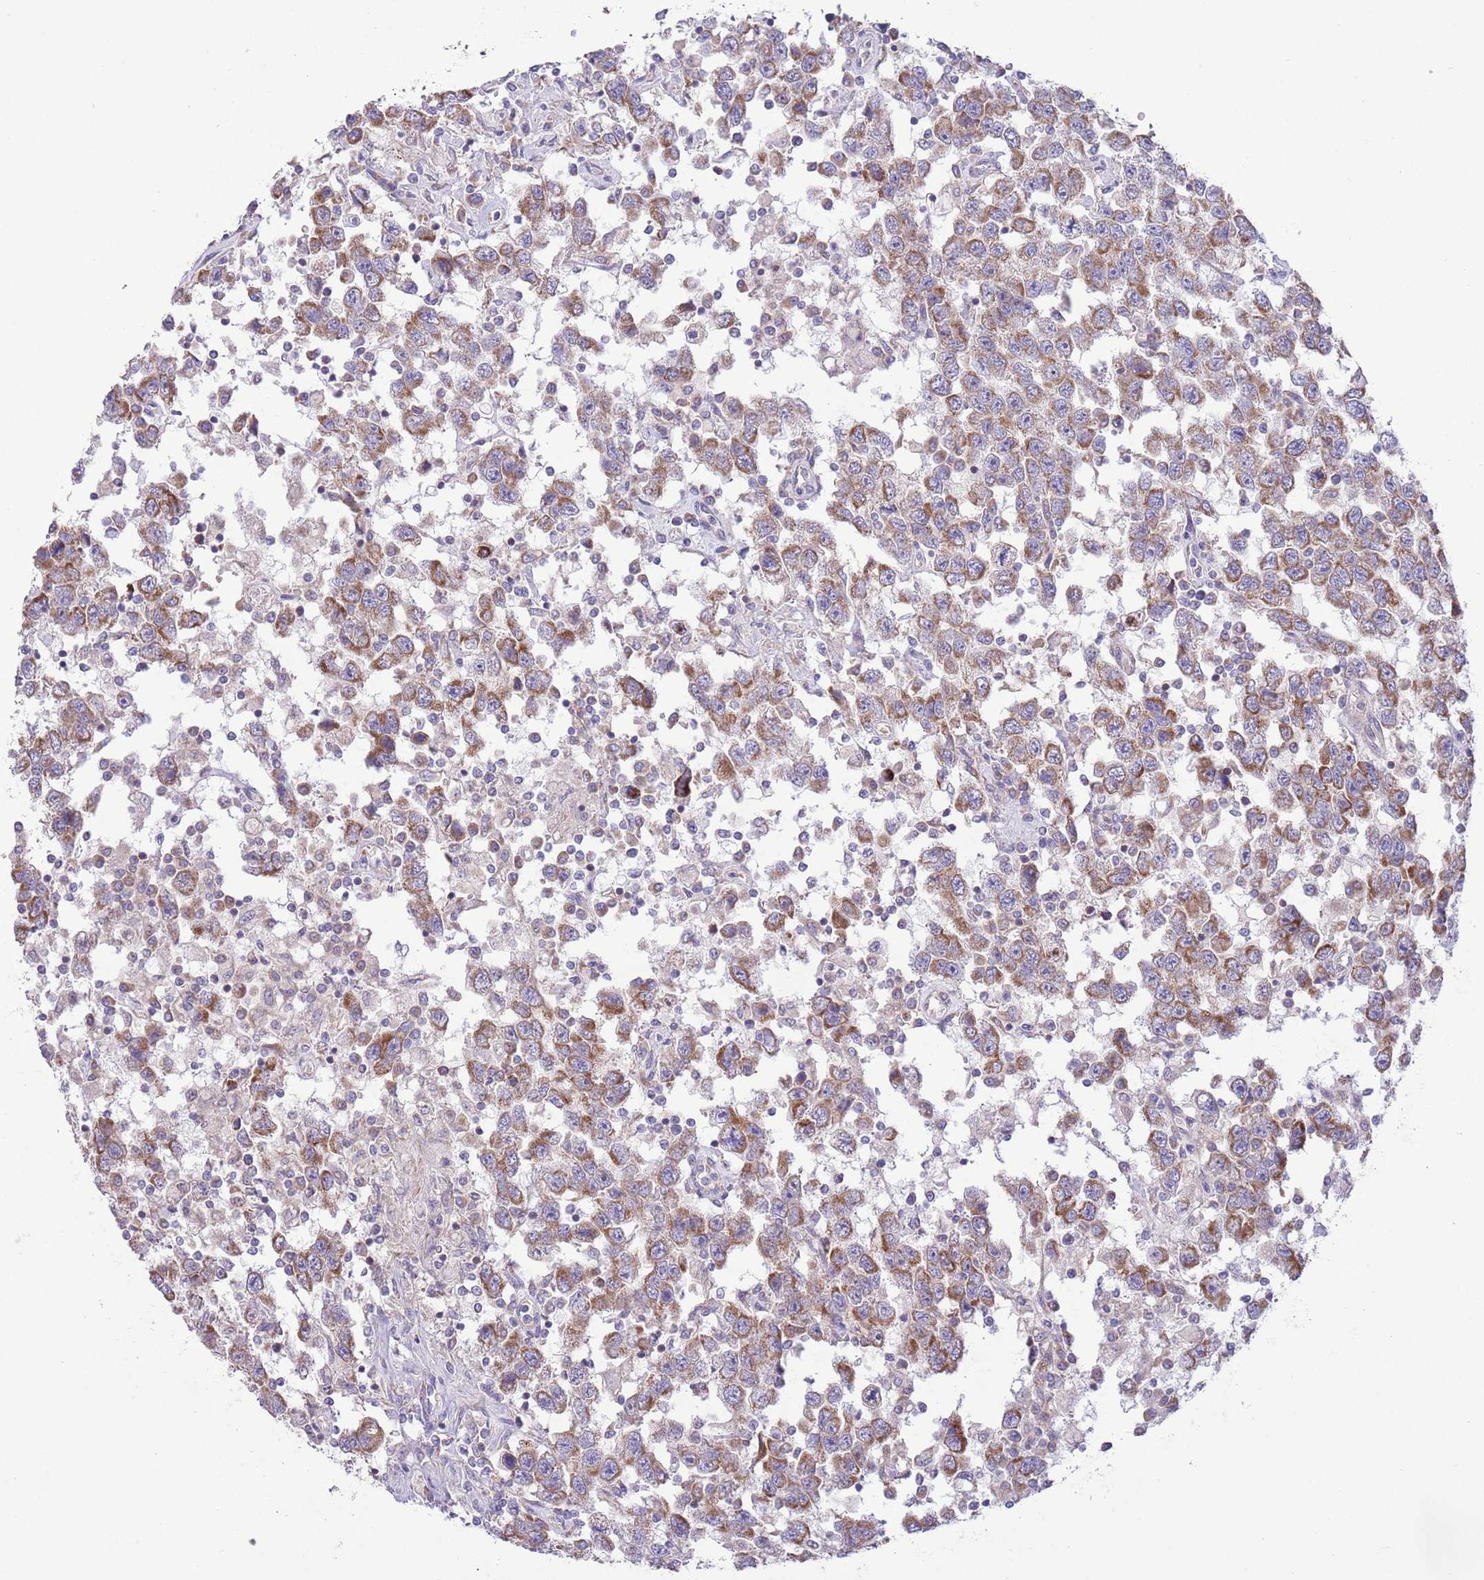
{"staining": {"intensity": "moderate", "quantity": ">75%", "location": "cytoplasmic/membranous"}, "tissue": "testis cancer", "cell_type": "Tumor cells", "image_type": "cancer", "snomed": [{"axis": "morphology", "description": "Seminoma, NOS"}, {"axis": "topography", "description": "Testis"}], "caption": "Immunohistochemistry (IHC) of human testis seminoma exhibits medium levels of moderate cytoplasmic/membranous expression in approximately >75% of tumor cells.", "gene": "TOMM5", "patient": {"sex": "male", "age": 41}}